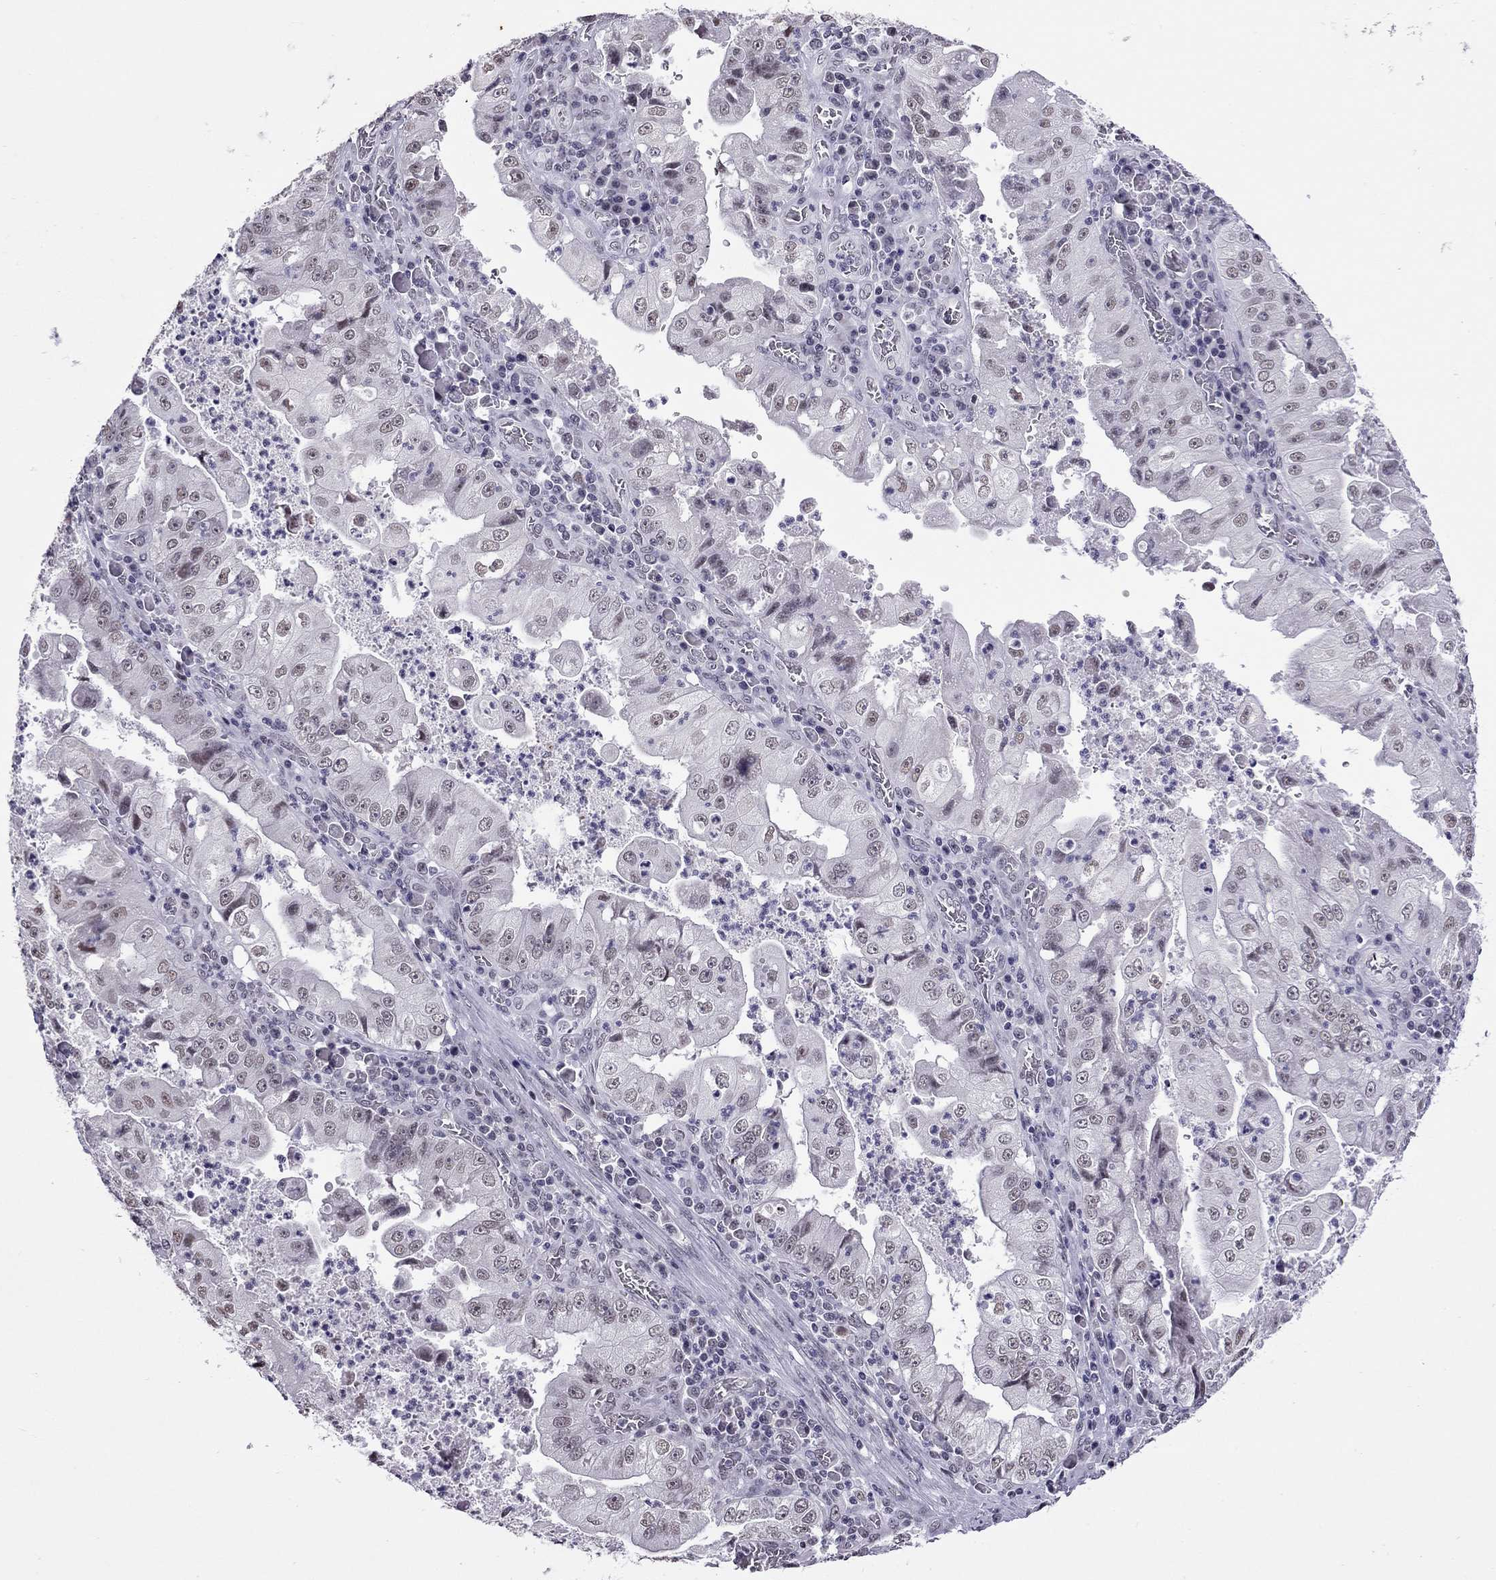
{"staining": {"intensity": "negative", "quantity": "none", "location": "none"}, "tissue": "stomach cancer", "cell_type": "Tumor cells", "image_type": "cancer", "snomed": [{"axis": "morphology", "description": "Adenocarcinoma, NOS"}, {"axis": "topography", "description": "Stomach"}], "caption": "The immunohistochemistry (IHC) image has no significant expression in tumor cells of adenocarcinoma (stomach) tissue.", "gene": "PPP1R3A", "patient": {"sex": "male", "age": 76}}